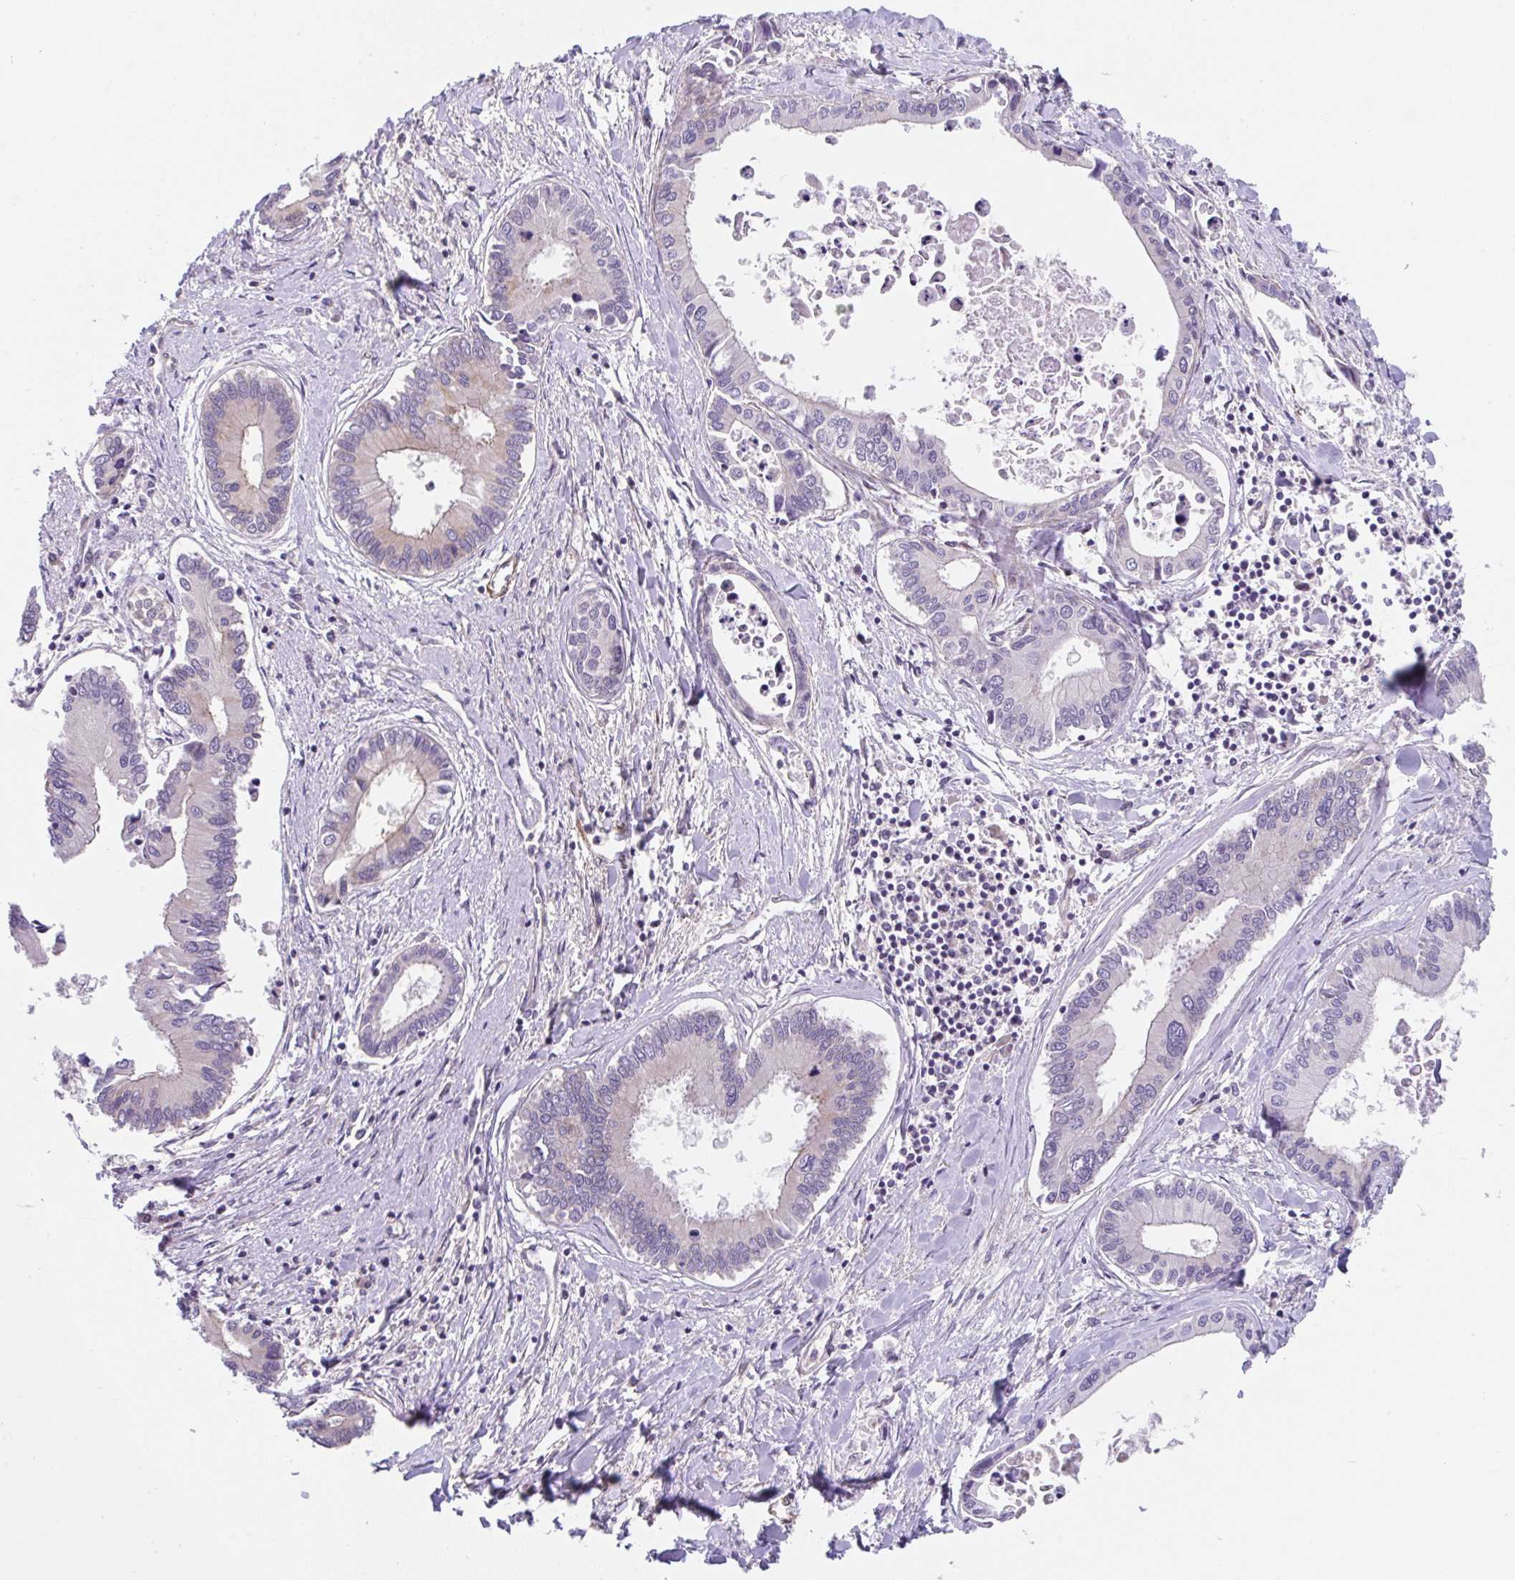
{"staining": {"intensity": "weak", "quantity": "<25%", "location": "cytoplasmic/membranous"}, "tissue": "liver cancer", "cell_type": "Tumor cells", "image_type": "cancer", "snomed": [{"axis": "morphology", "description": "Cholangiocarcinoma"}, {"axis": "topography", "description": "Liver"}], "caption": "This histopathology image is of cholangiocarcinoma (liver) stained with immunohistochemistry (IHC) to label a protein in brown with the nuclei are counter-stained blue. There is no staining in tumor cells.", "gene": "ZNF696", "patient": {"sex": "male", "age": 66}}